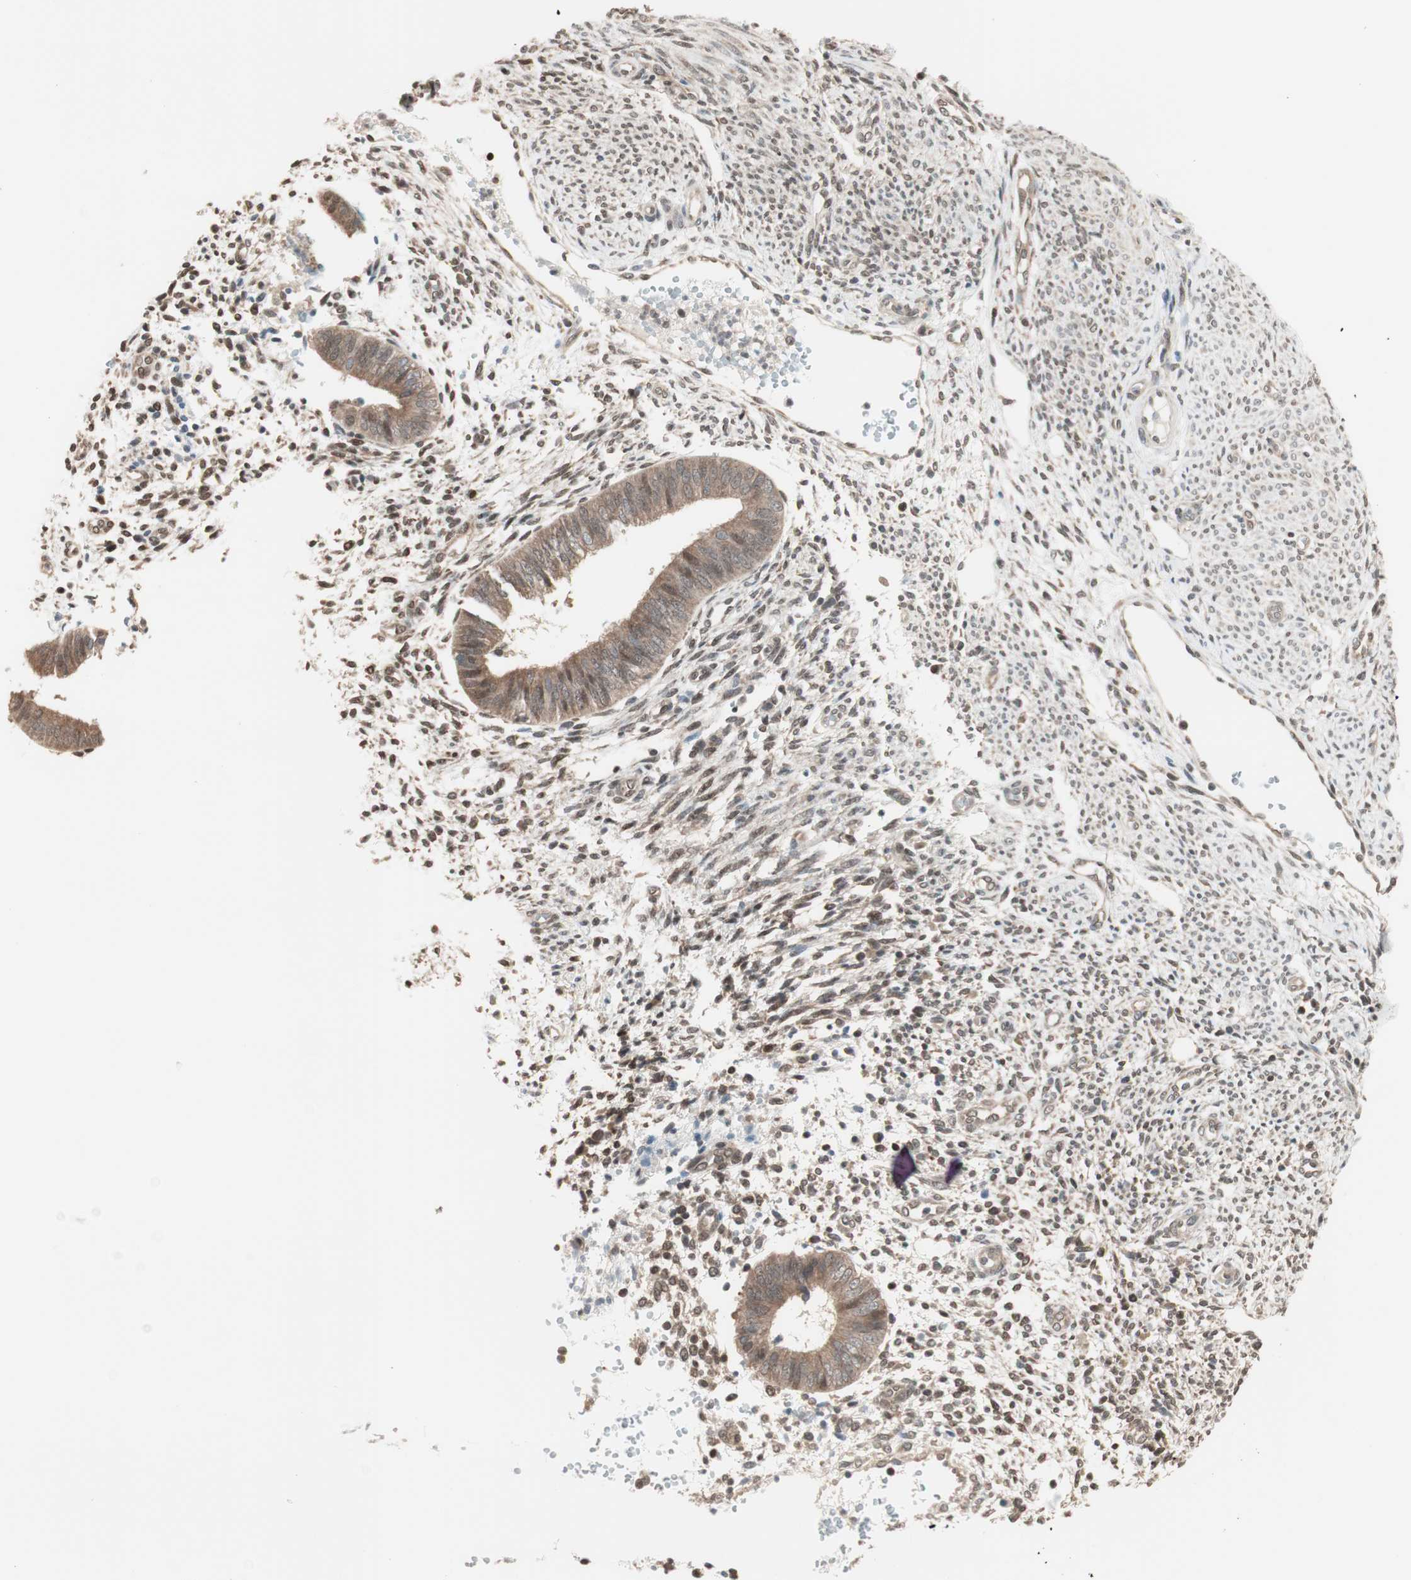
{"staining": {"intensity": "moderate", "quantity": "25%-75%", "location": "cytoplasmic/membranous"}, "tissue": "endometrium", "cell_type": "Cells in endometrial stroma", "image_type": "normal", "snomed": [{"axis": "morphology", "description": "Normal tissue, NOS"}, {"axis": "topography", "description": "Endometrium"}], "caption": "Immunohistochemical staining of benign endometrium exhibits 25%-75% levels of moderate cytoplasmic/membranous protein expression in approximately 25%-75% of cells in endometrial stroma. (DAB (3,3'-diaminobenzidine) = brown stain, brightfield microscopy at high magnification).", "gene": "UBE2I", "patient": {"sex": "female", "age": 35}}